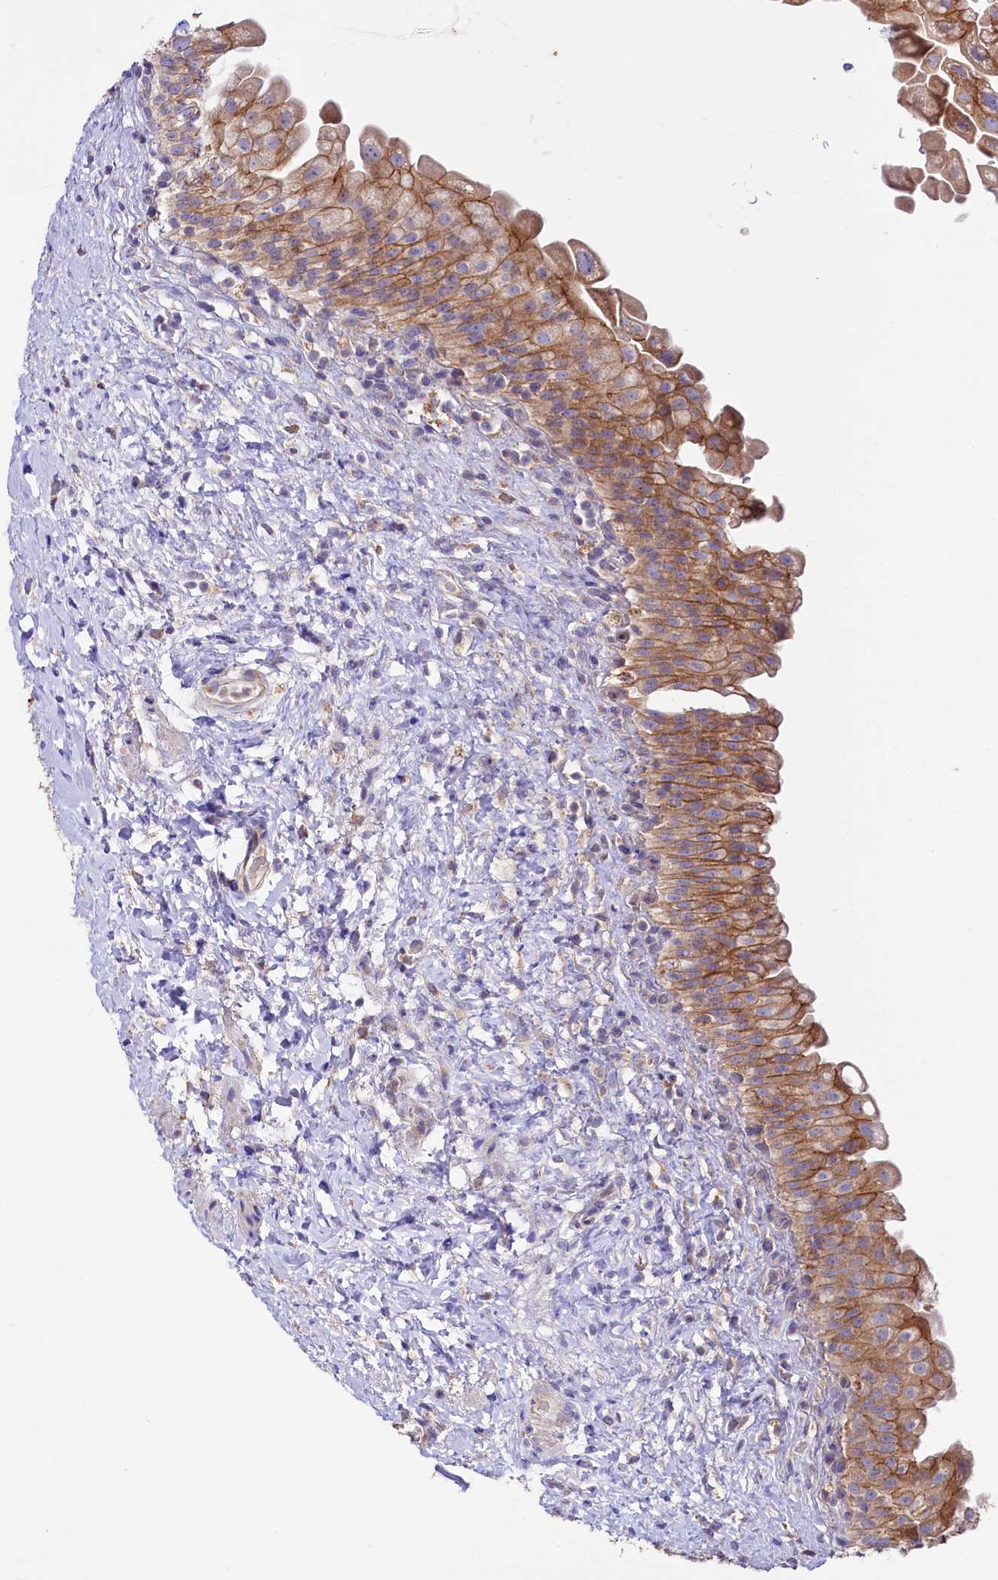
{"staining": {"intensity": "moderate", "quantity": ">75%", "location": "cytoplasmic/membranous"}, "tissue": "urinary bladder", "cell_type": "Urothelial cells", "image_type": "normal", "snomed": [{"axis": "morphology", "description": "Normal tissue, NOS"}, {"axis": "topography", "description": "Urinary bladder"}], "caption": "A brown stain highlights moderate cytoplasmic/membranous positivity of a protein in urothelial cells of unremarkable human urinary bladder. The protein of interest is shown in brown color, while the nuclei are stained blue.", "gene": "SACM1L", "patient": {"sex": "female", "age": 27}}